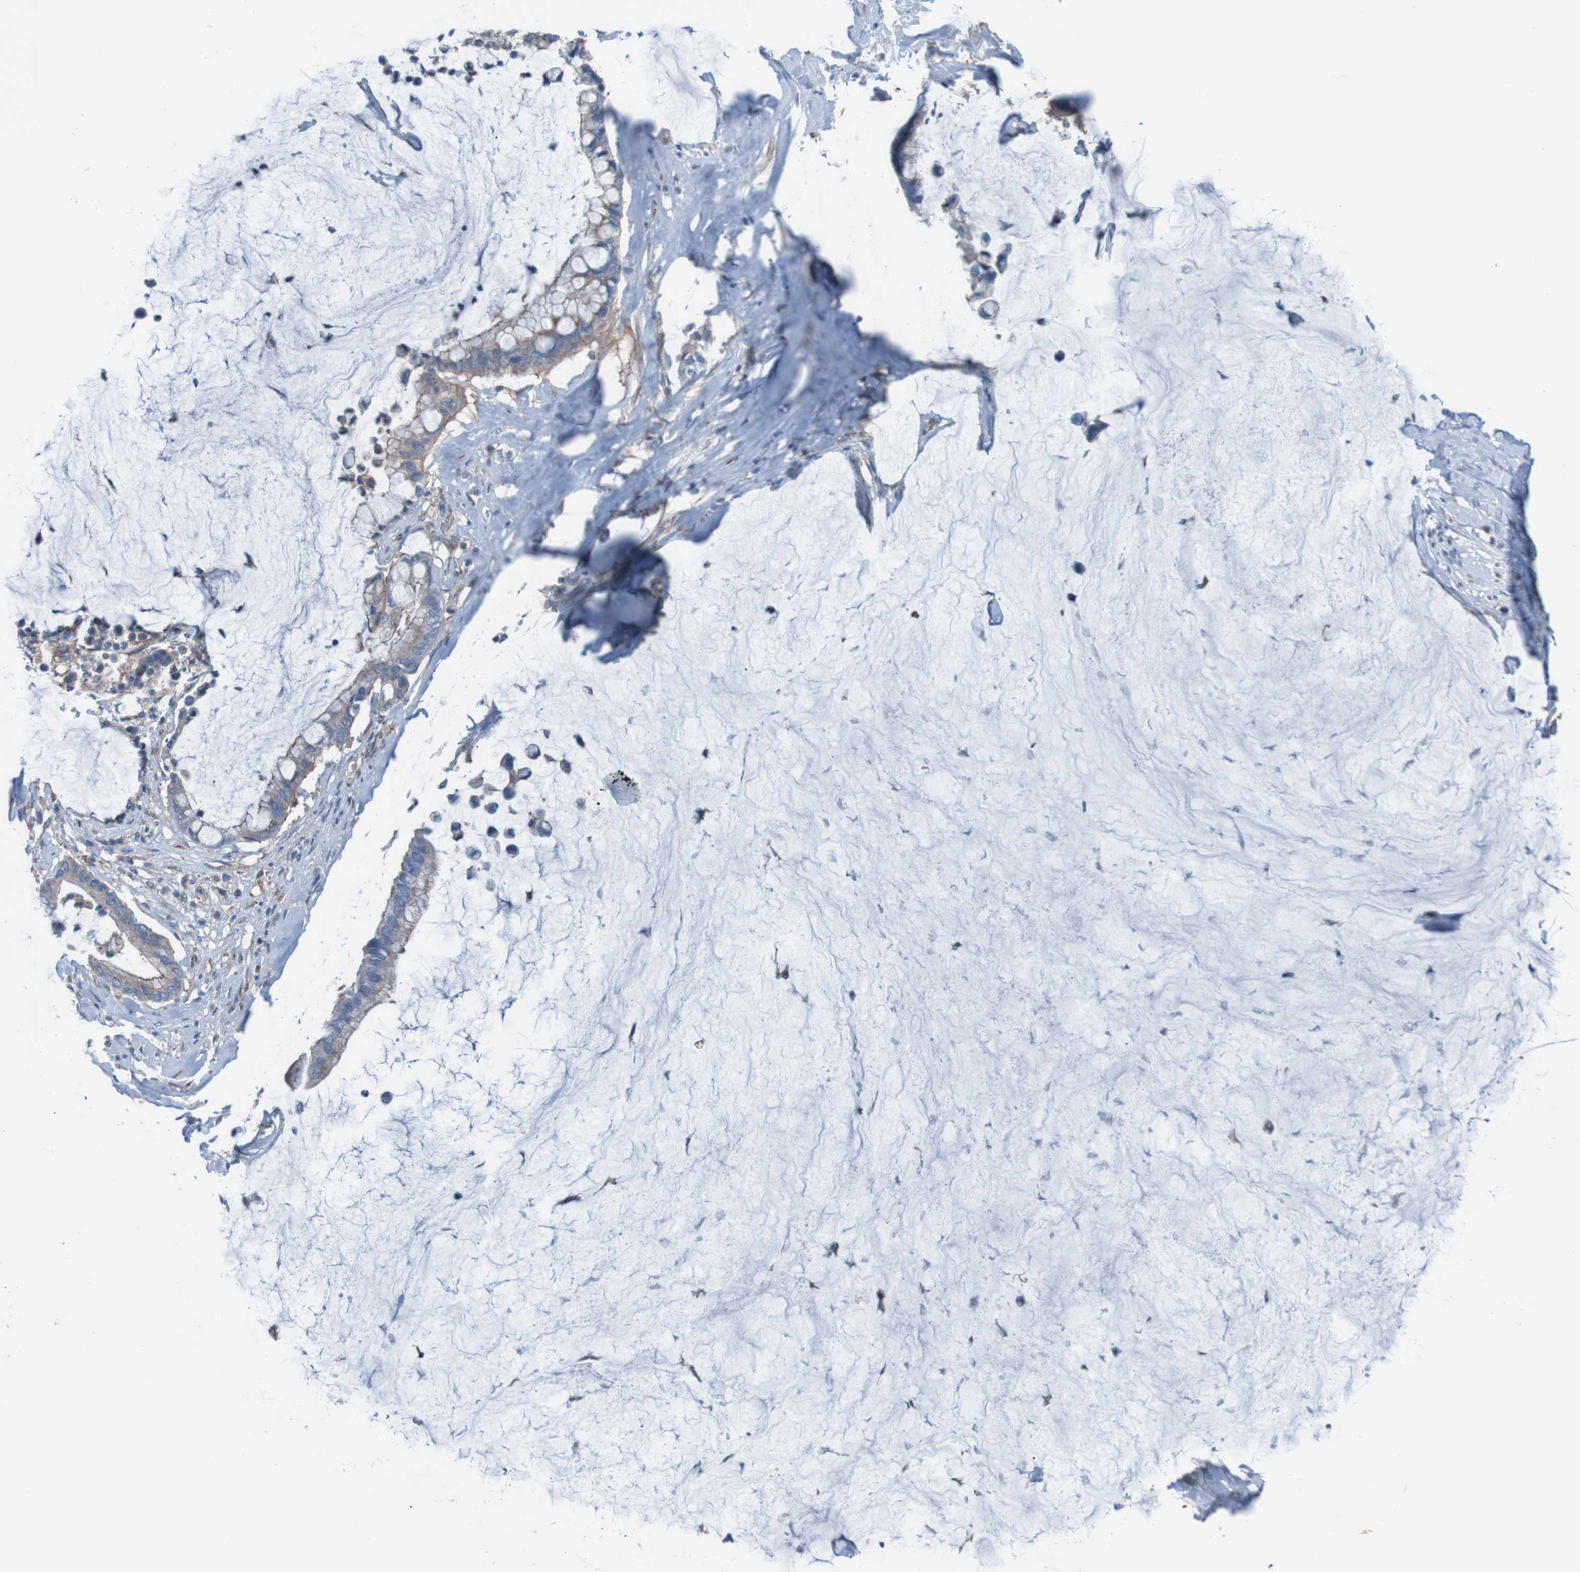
{"staining": {"intensity": "moderate", "quantity": "25%-75%", "location": "cytoplasmic/membranous"}, "tissue": "pancreatic cancer", "cell_type": "Tumor cells", "image_type": "cancer", "snomed": [{"axis": "morphology", "description": "Adenocarcinoma, NOS"}, {"axis": "topography", "description": "Pancreas"}], "caption": "Protein analysis of adenocarcinoma (pancreatic) tissue exhibits moderate cytoplasmic/membranous staining in approximately 25%-75% of tumor cells. (brown staining indicates protein expression, while blue staining denotes nuclei).", "gene": "MINAR1", "patient": {"sex": "male", "age": 41}}